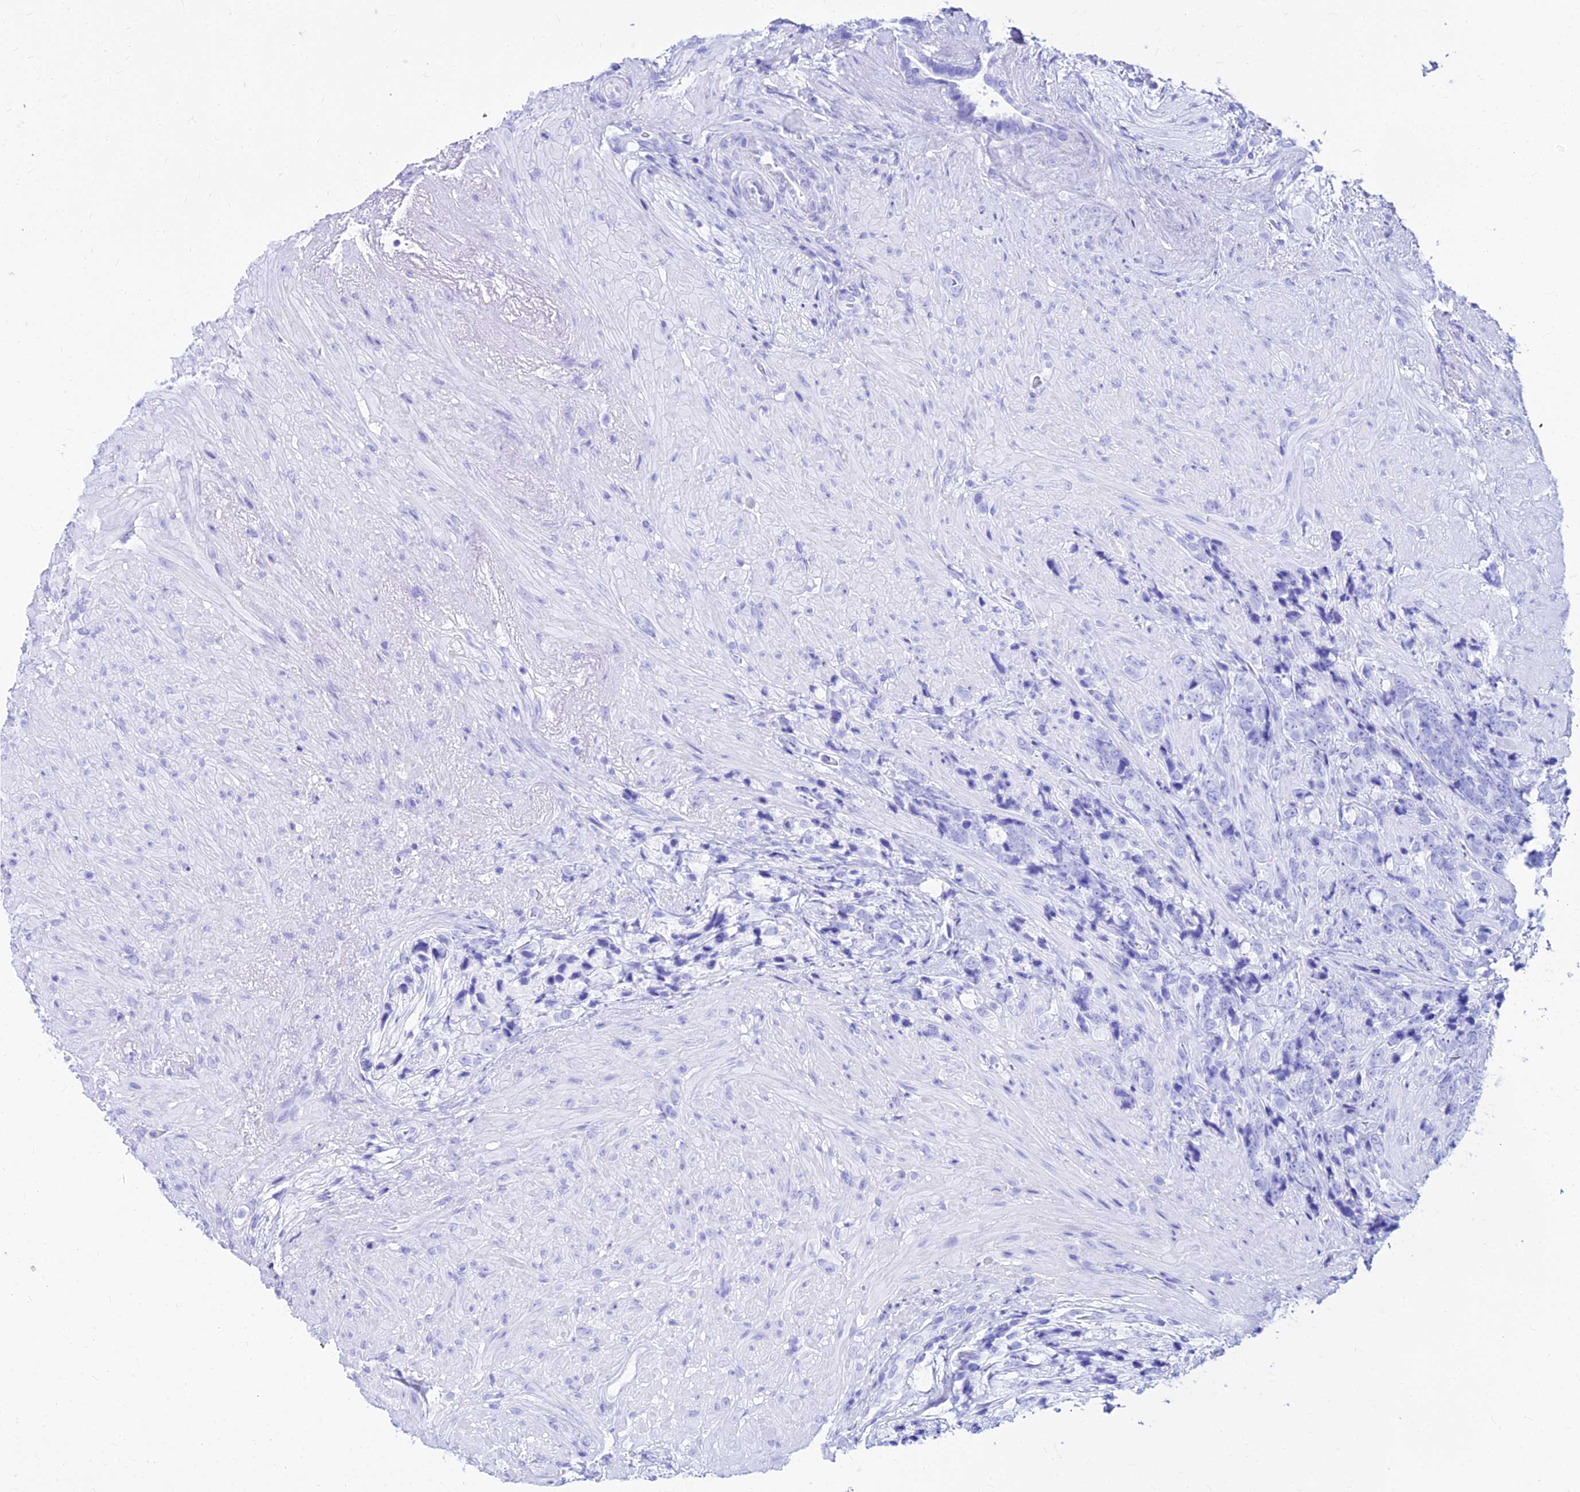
{"staining": {"intensity": "negative", "quantity": "none", "location": "none"}, "tissue": "prostate cancer", "cell_type": "Tumor cells", "image_type": "cancer", "snomed": [{"axis": "morphology", "description": "Adenocarcinoma, High grade"}, {"axis": "topography", "description": "Prostate"}], "caption": "Immunohistochemistry micrograph of neoplastic tissue: human high-grade adenocarcinoma (prostate) stained with DAB shows no significant protein positivity in tumor cells.", "gene": "FDX2", "patient": {"sex": "male", "age": 74}}